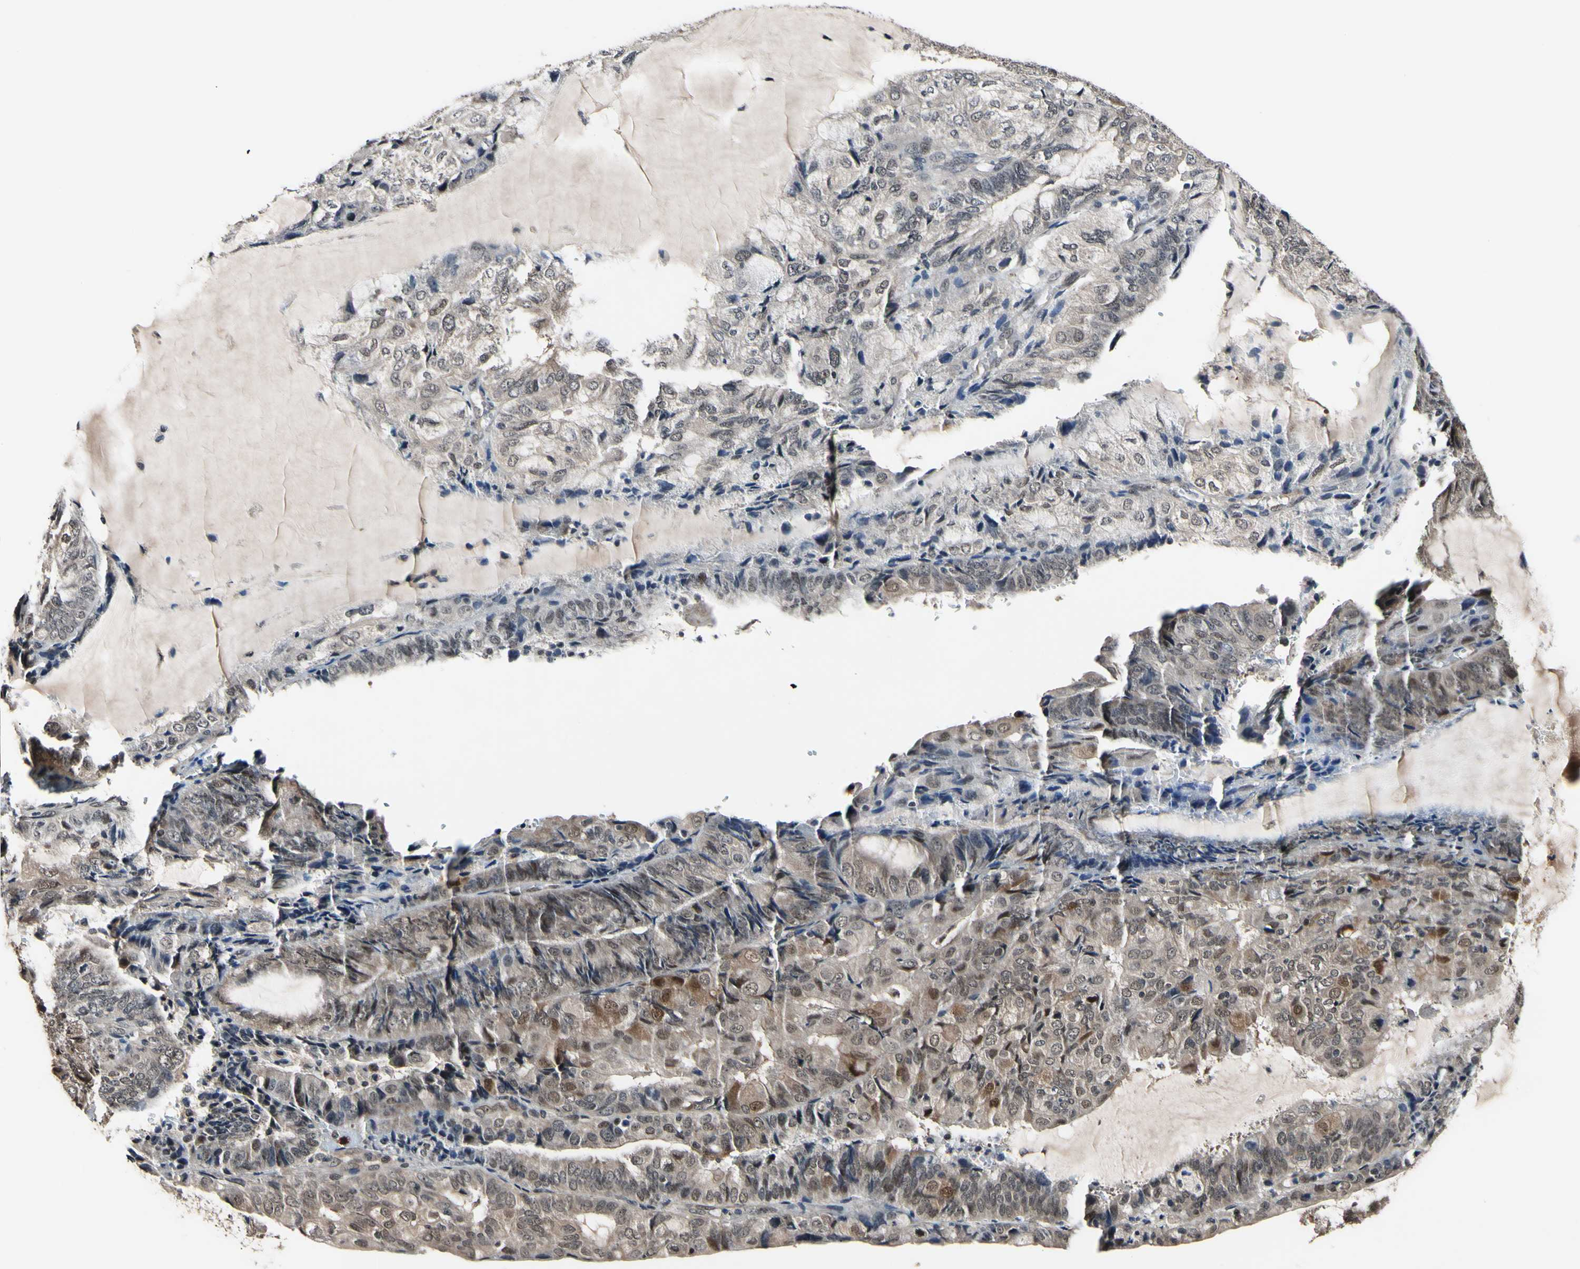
{"staining": {"intensity": "weak", "quantity": ">75%", "location": "cytoplasmic/membranous,nuclear"}, "tissue": "endometrial cancer", "cell_type": "Tumor cells", "image_type": "cancer", "snomed": [{"axis": "morphology", "description": "Adenocarcinoma, NOS"}, {"axis": "topography", "description": "Endometrium"}], "caption": "An image of human endometrial cancer stained for a protein demonstrates weak cytoplasmic/membranous and nuclear brown staining in tumor cells.", "gene": "PSMD10", "patient": {"sex": "female", "age": 81}}